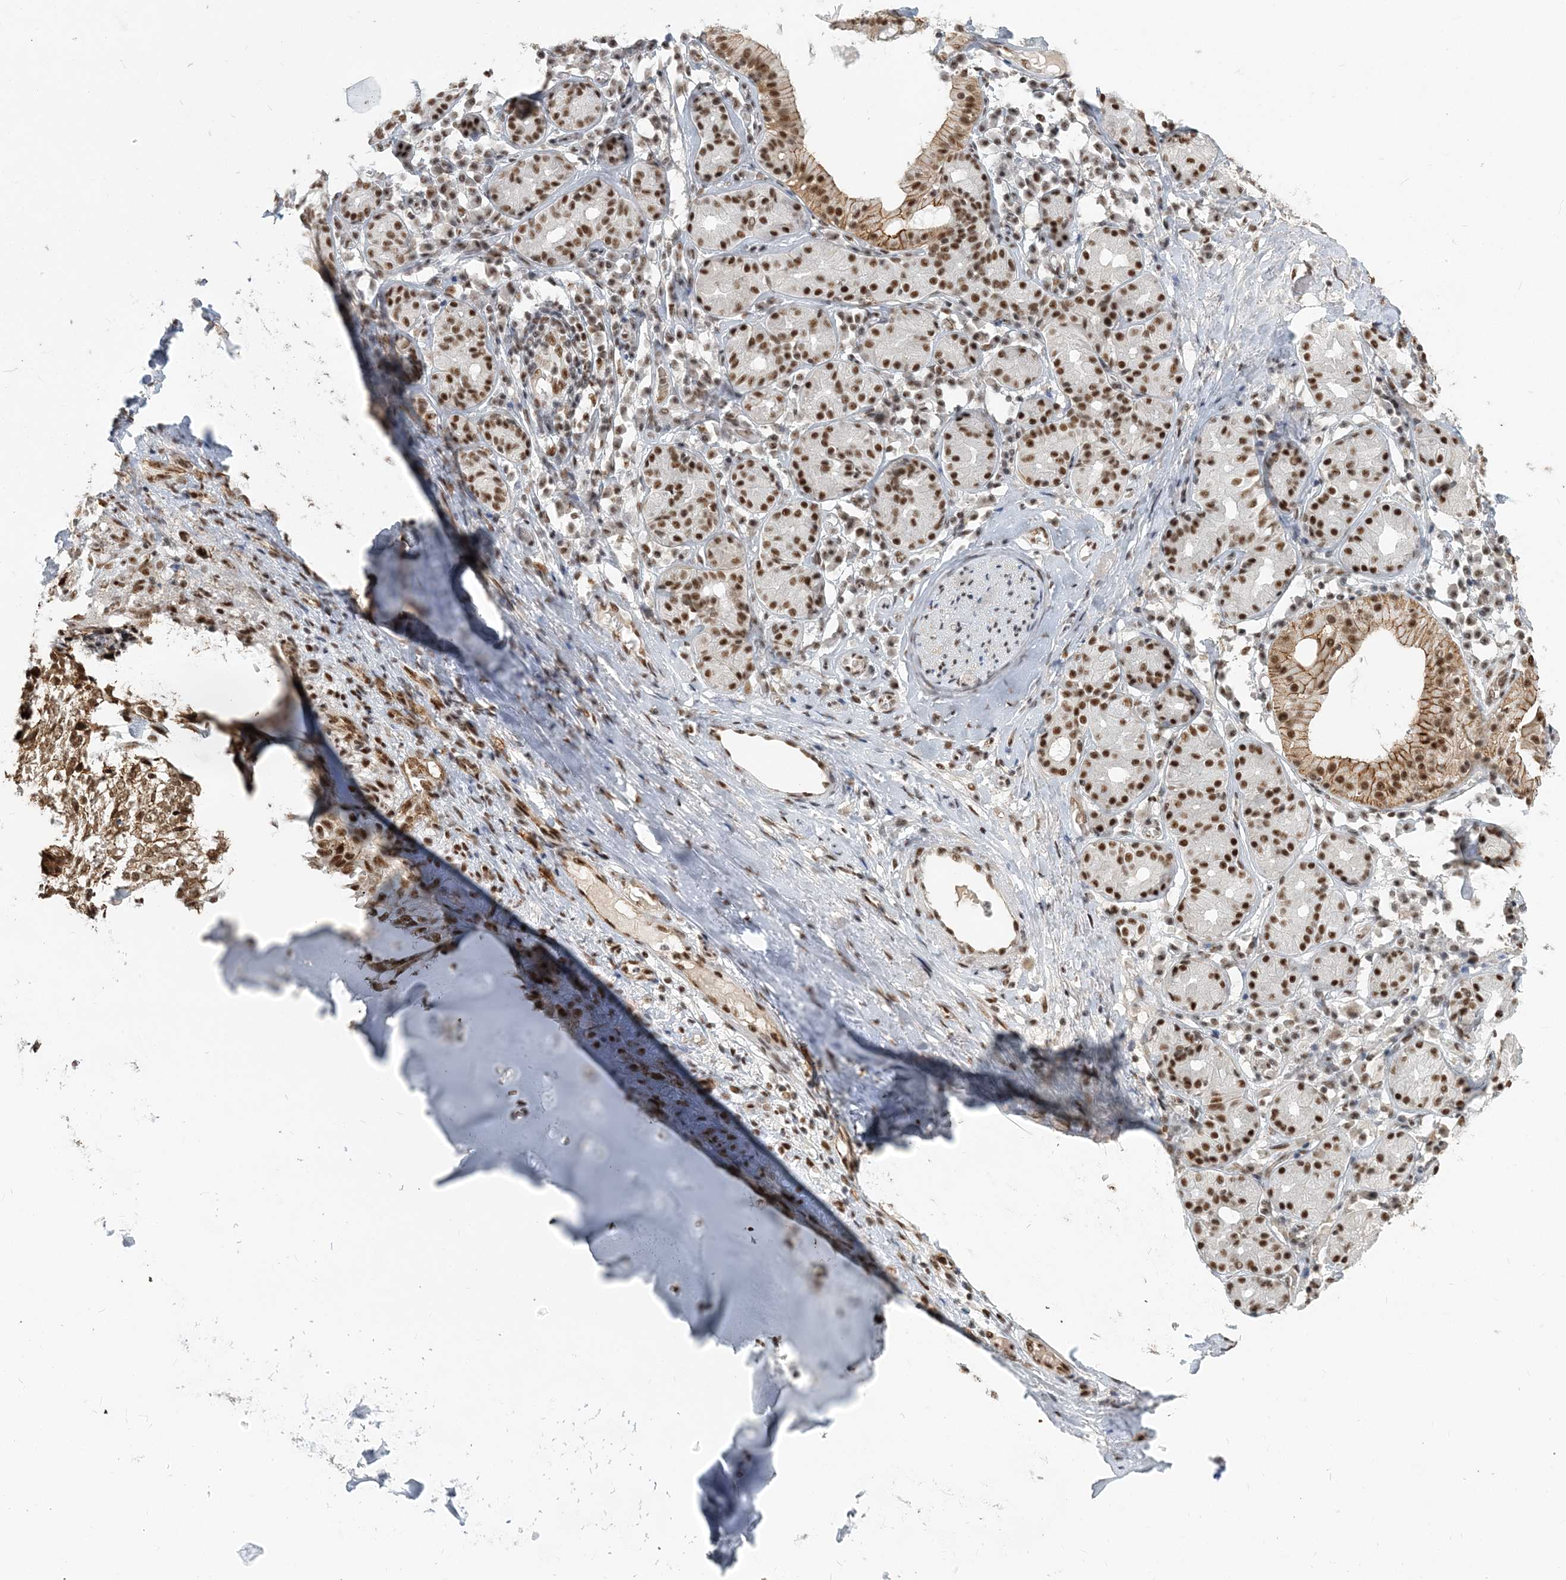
{"staining": {"intensity": "moderate", "quantity": ">75%", "location": "nuclear"}, "tissue": "soft tissue", "cell_type": "Chondrocytes", "image_type": "normal", "snomed": [{"axis": "morphology", "description": "Normal tissue, NOS"}, {"axis": "morphology", "description": "Basal cell carcinoma"}, {"axis": "topography", "description": "Cartilage tissue"}, {"axis": "topography", "description": "Nasopharynx"}, {"axis": "topography", "description": "Oral tissue"}], "caption": "Protein analysis of benign soft tissue demonstrates moderate nuclear staining in about >75% of chondrocytes.", "gene": "PLRG1", "patient": {"sex": "female", "age": 77}}